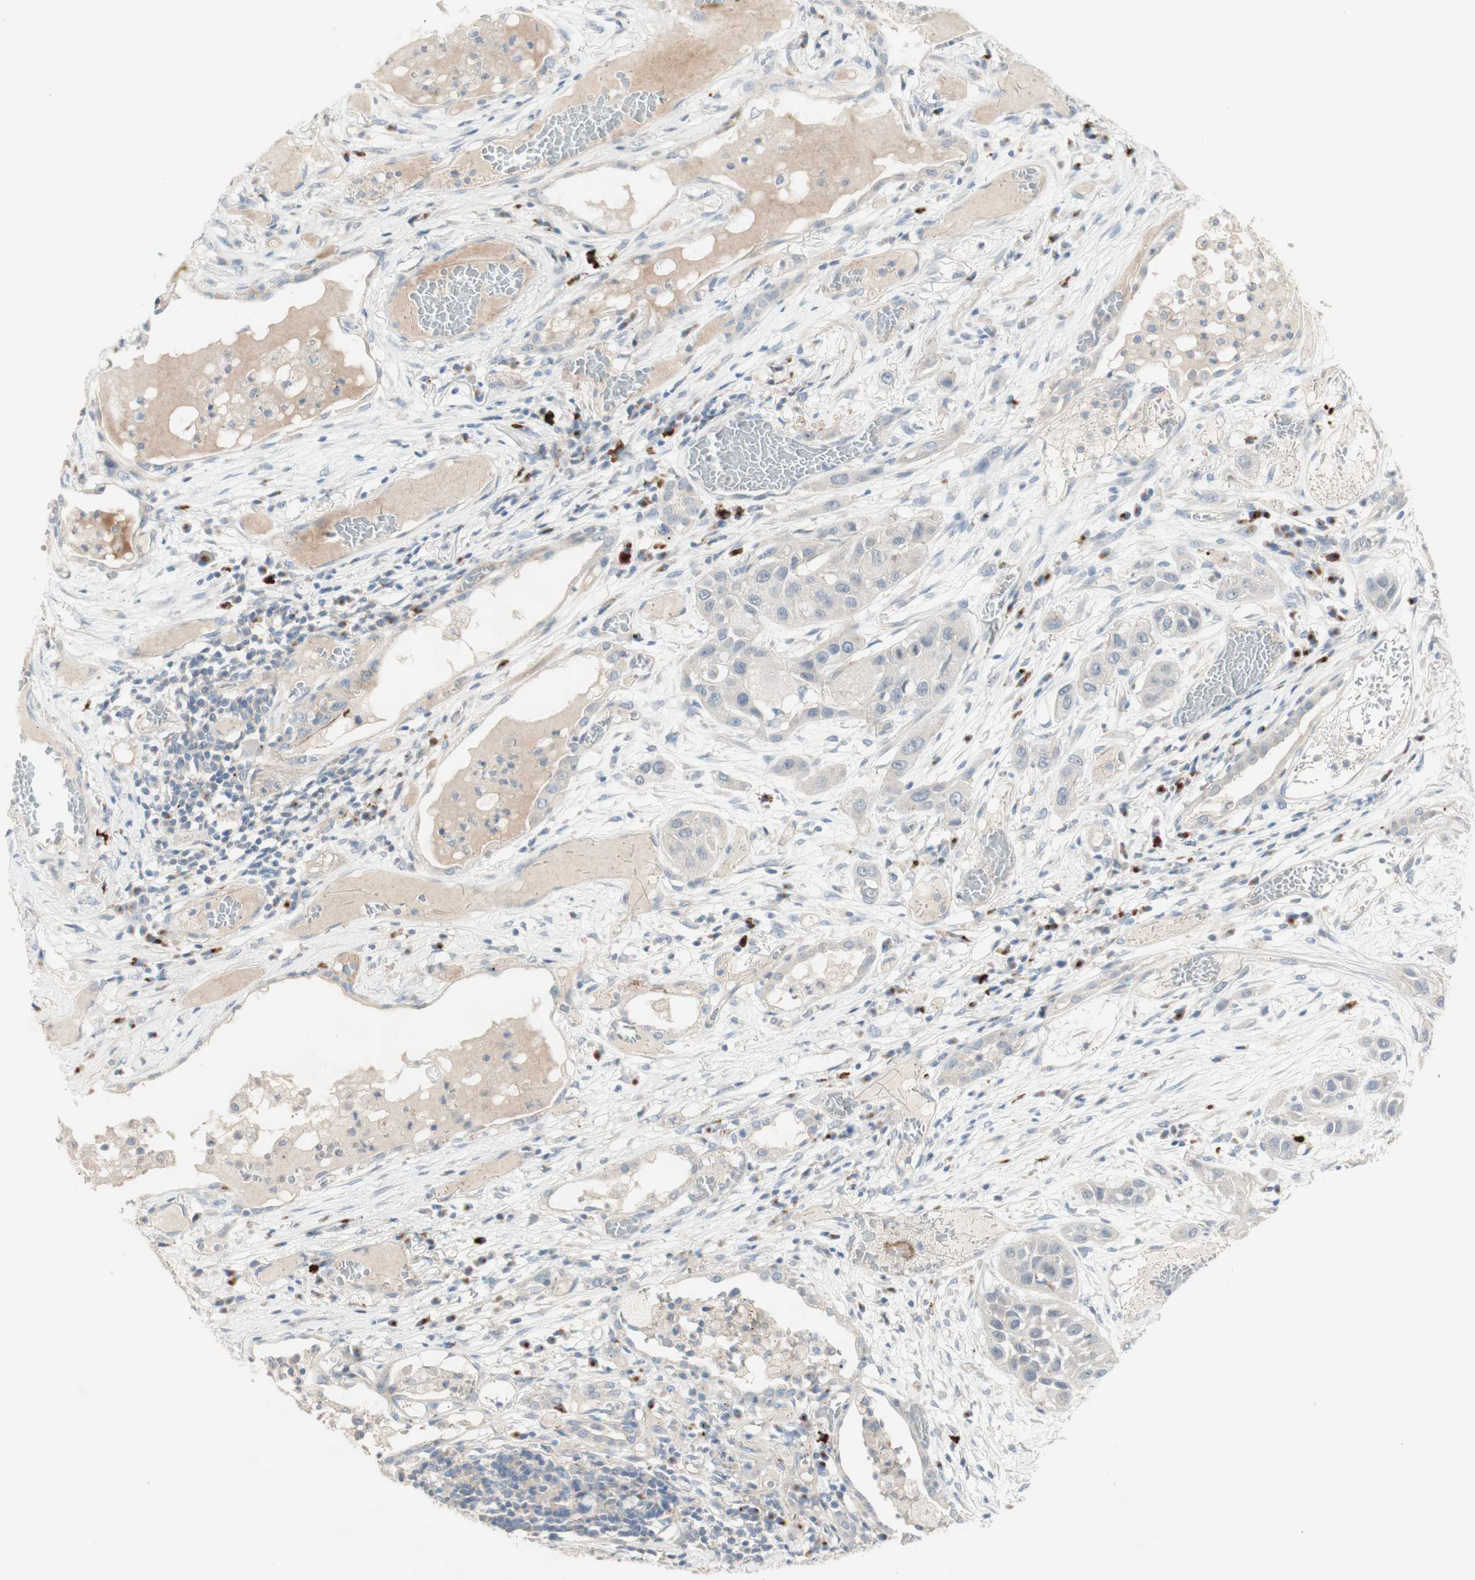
{"staining": {"intensity": "negative", "quantity": "none", "location": "none"}, "tissue": "lung cancer", "cell_type": "Tumor cells", "image_type": "cancer", "snomed": [{"axis": "morphology", "description": "Squamous cell carcinoma, NOS"}, {"axis": "topography", "description": "Lung"}], "caption": "This histopathology image is of lung squamous cell carcinoma stained with IHC to label a protein in brown with the nuclei are counter-stained blue. There is no staining in tumor cells.", "gene": "MANEA", "patient": {"sex": "male", "age": 71}}